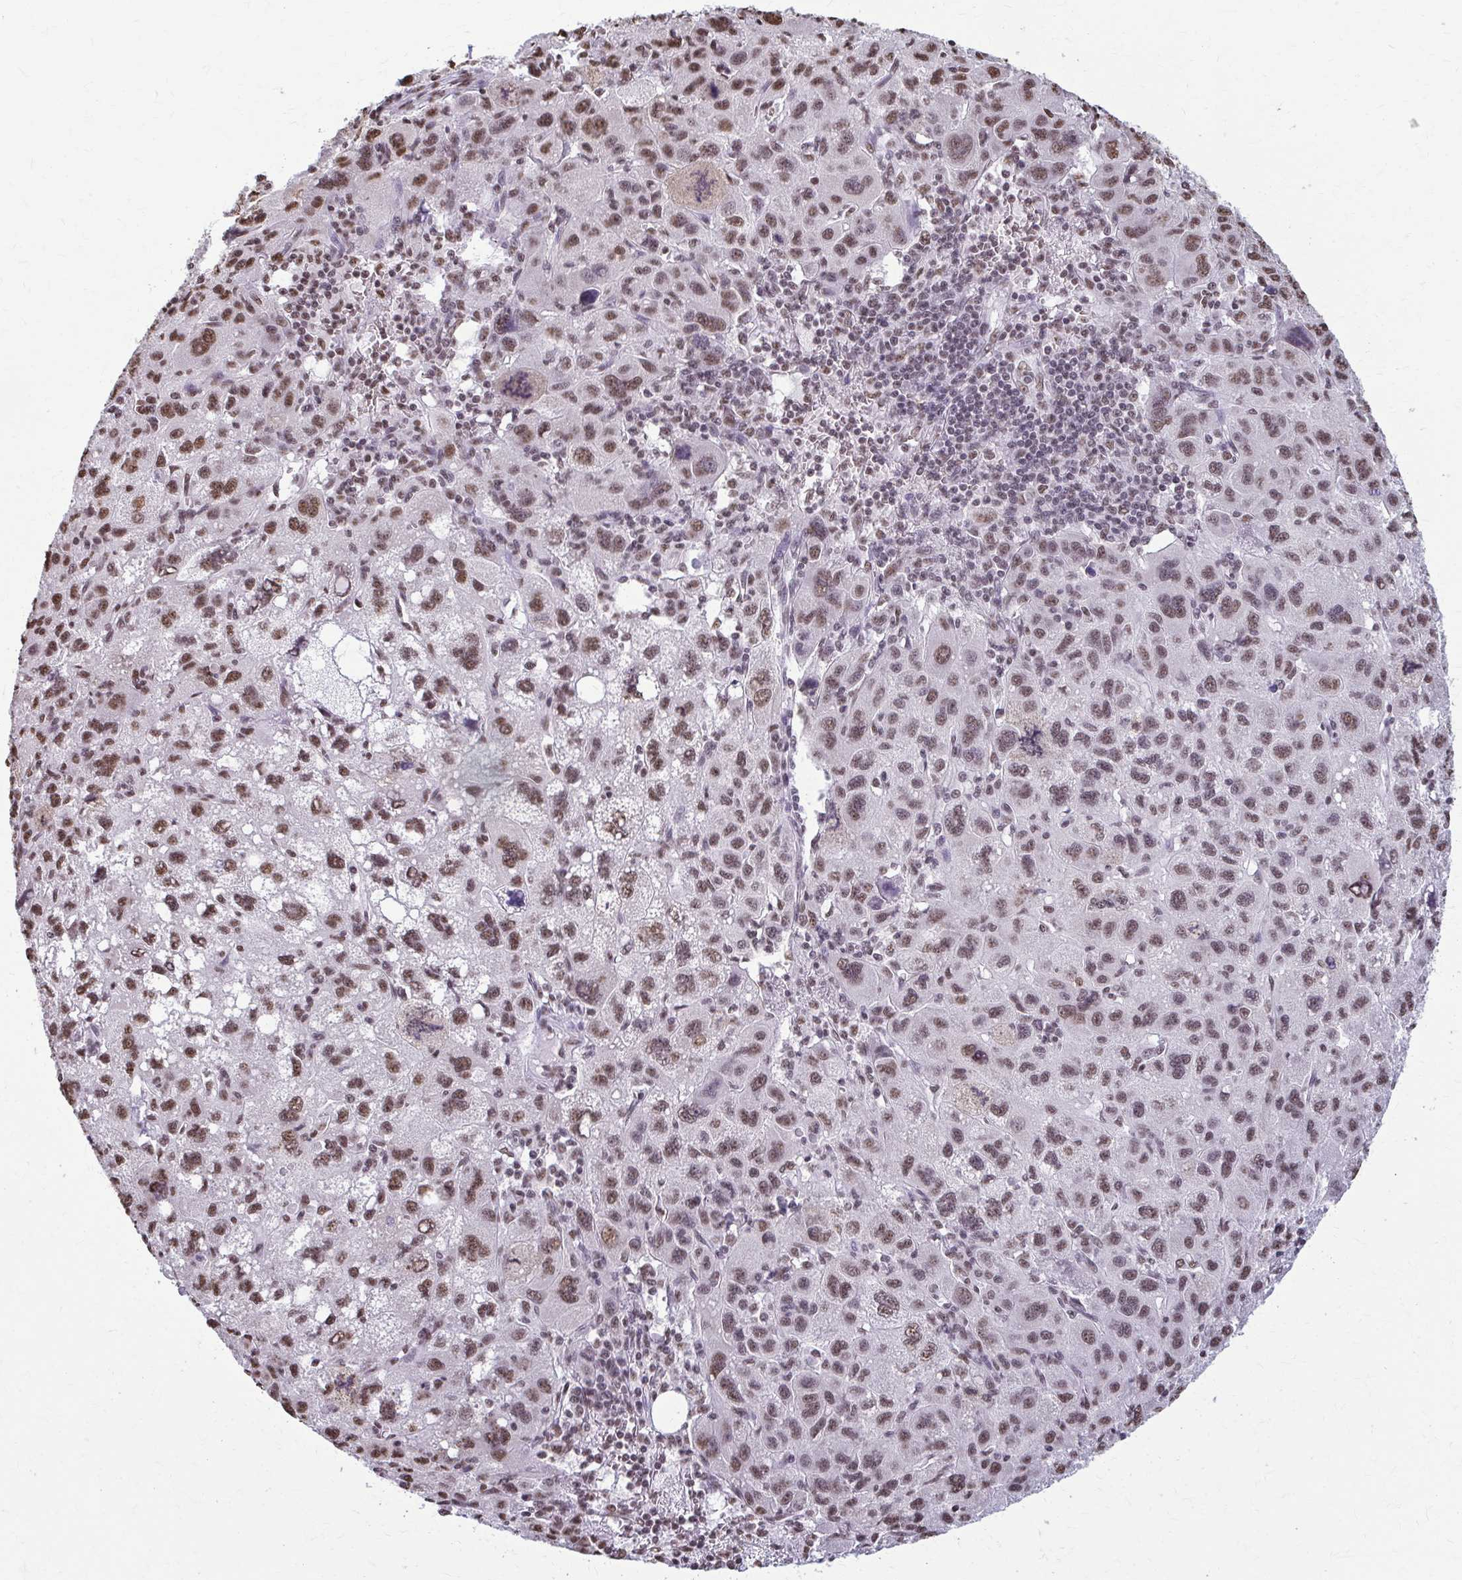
{"staining": {"intensity": "moderate", "quantity": ">75%", "location": "nuclear"}, "tissue": "liver cancer", "cell_type": "Tumor cells", "image_type": "cancer", "snomed": [{"axis": "morphology", "description": "Carcinoma, Hepatocellular, NOS"}, {"axis": "topography", "description": "Liver"}], "caption": "A medium amount of moderate nuclear positivity is identified in approximately >75% of tumor cells in hepatocellular carcinoma (liver) tissue. (Stains: DAB in brown, nuclei in blue, Microscopy: brightfield microscopy at high magnification).", "gene": "SNRPA", "patient": {"sex": "female", "age": 77}}